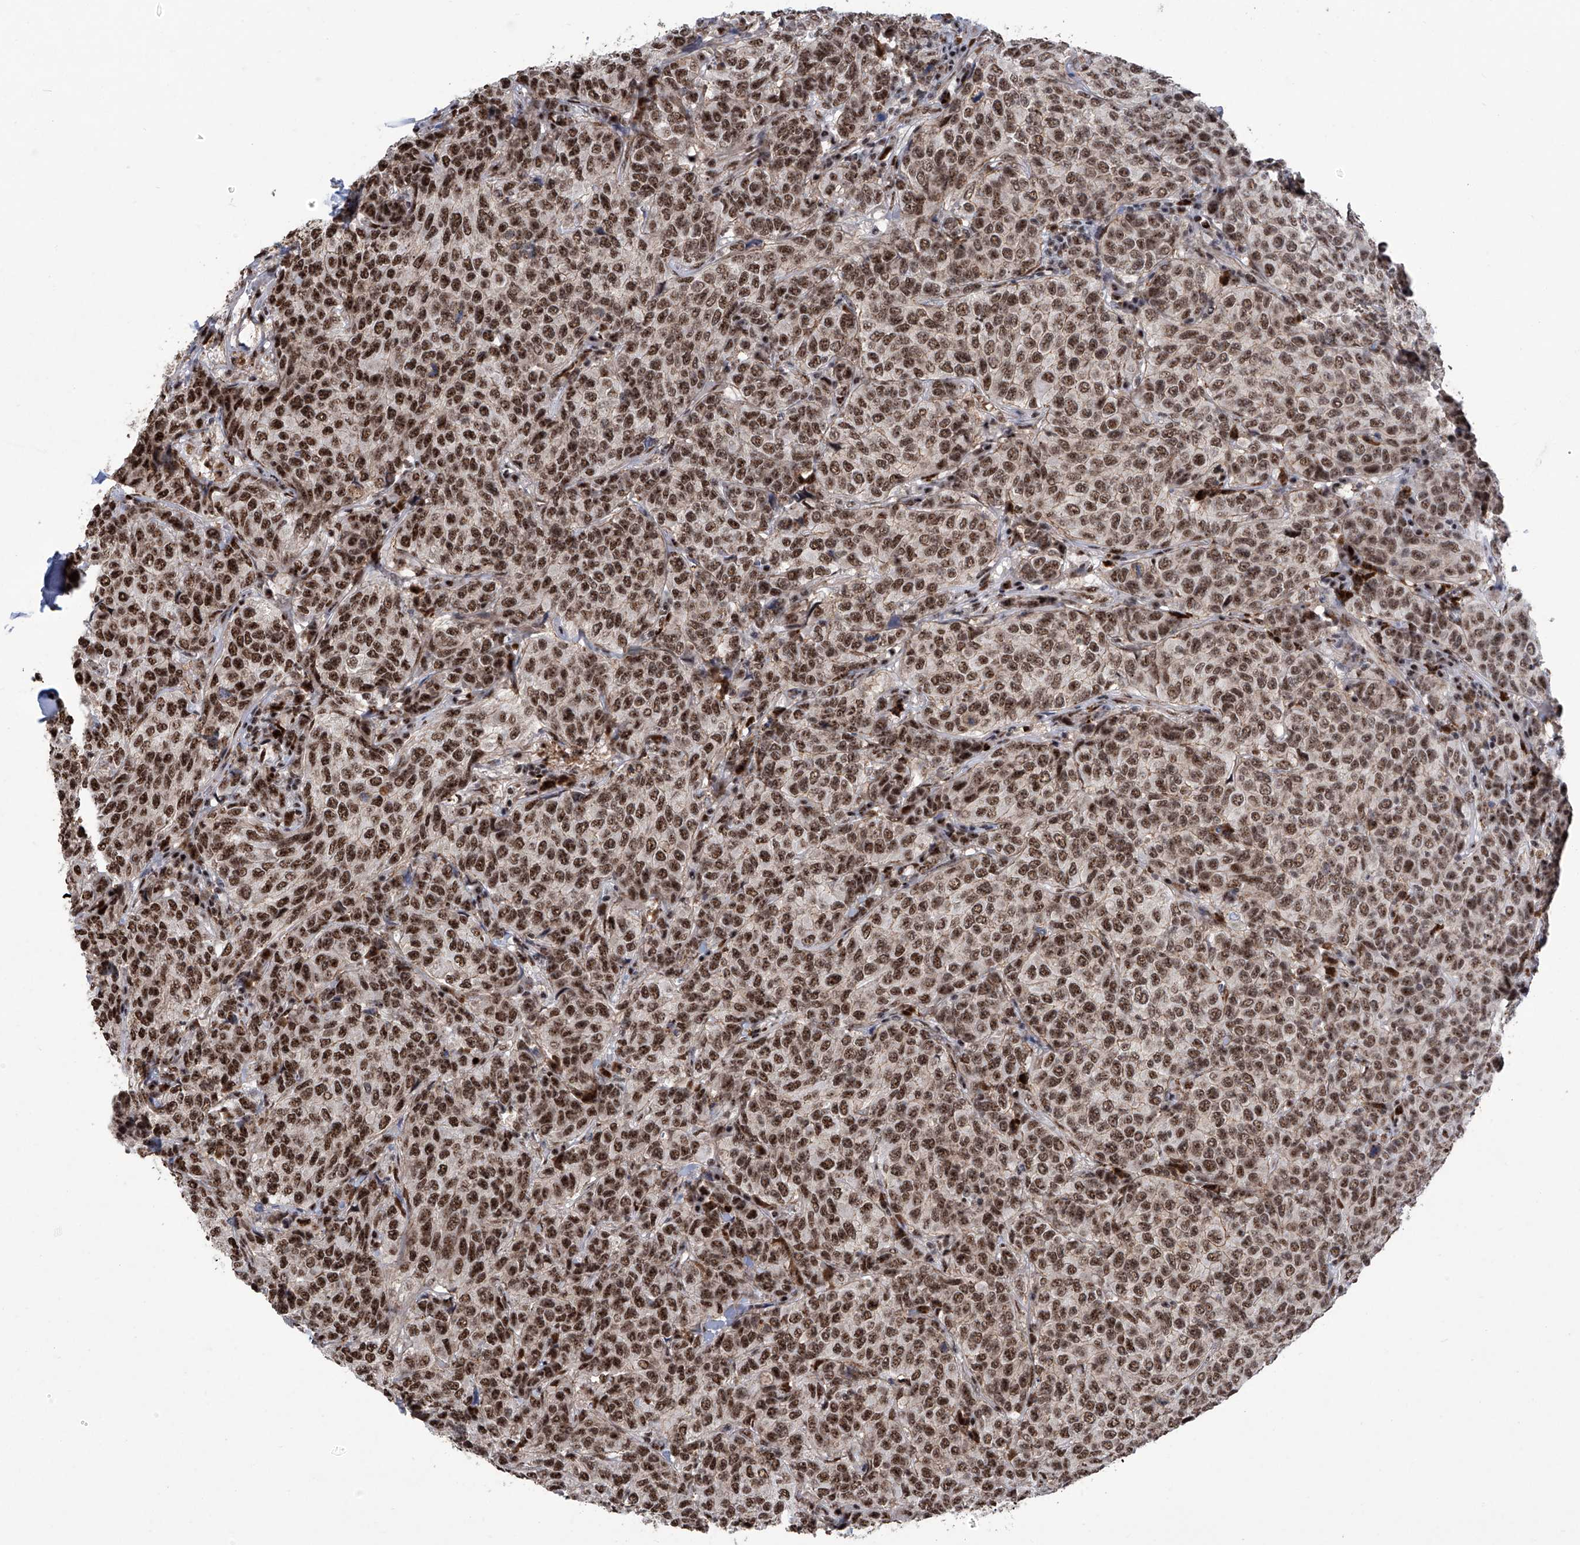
{"staining": {"intensity": "strong", "quantity": ">75%", "location": "nuclear"}, "tissue": "breast cancer", "cell_type": "Tumor cells", "image_type": "cancer", "snomed": [{"axis": "morphology", "description": "Duct carcinoma"}, {"axis": "topography", "description": "Breast"}], "caption": "Breast cancer (intraductal carcinoma) stained with immunohistochemistry reveals strong nuclear positivity in approximately >75% of tumor cells.", "gene": "FBXL4", "patient": {"sex": "female", "age": 55}}